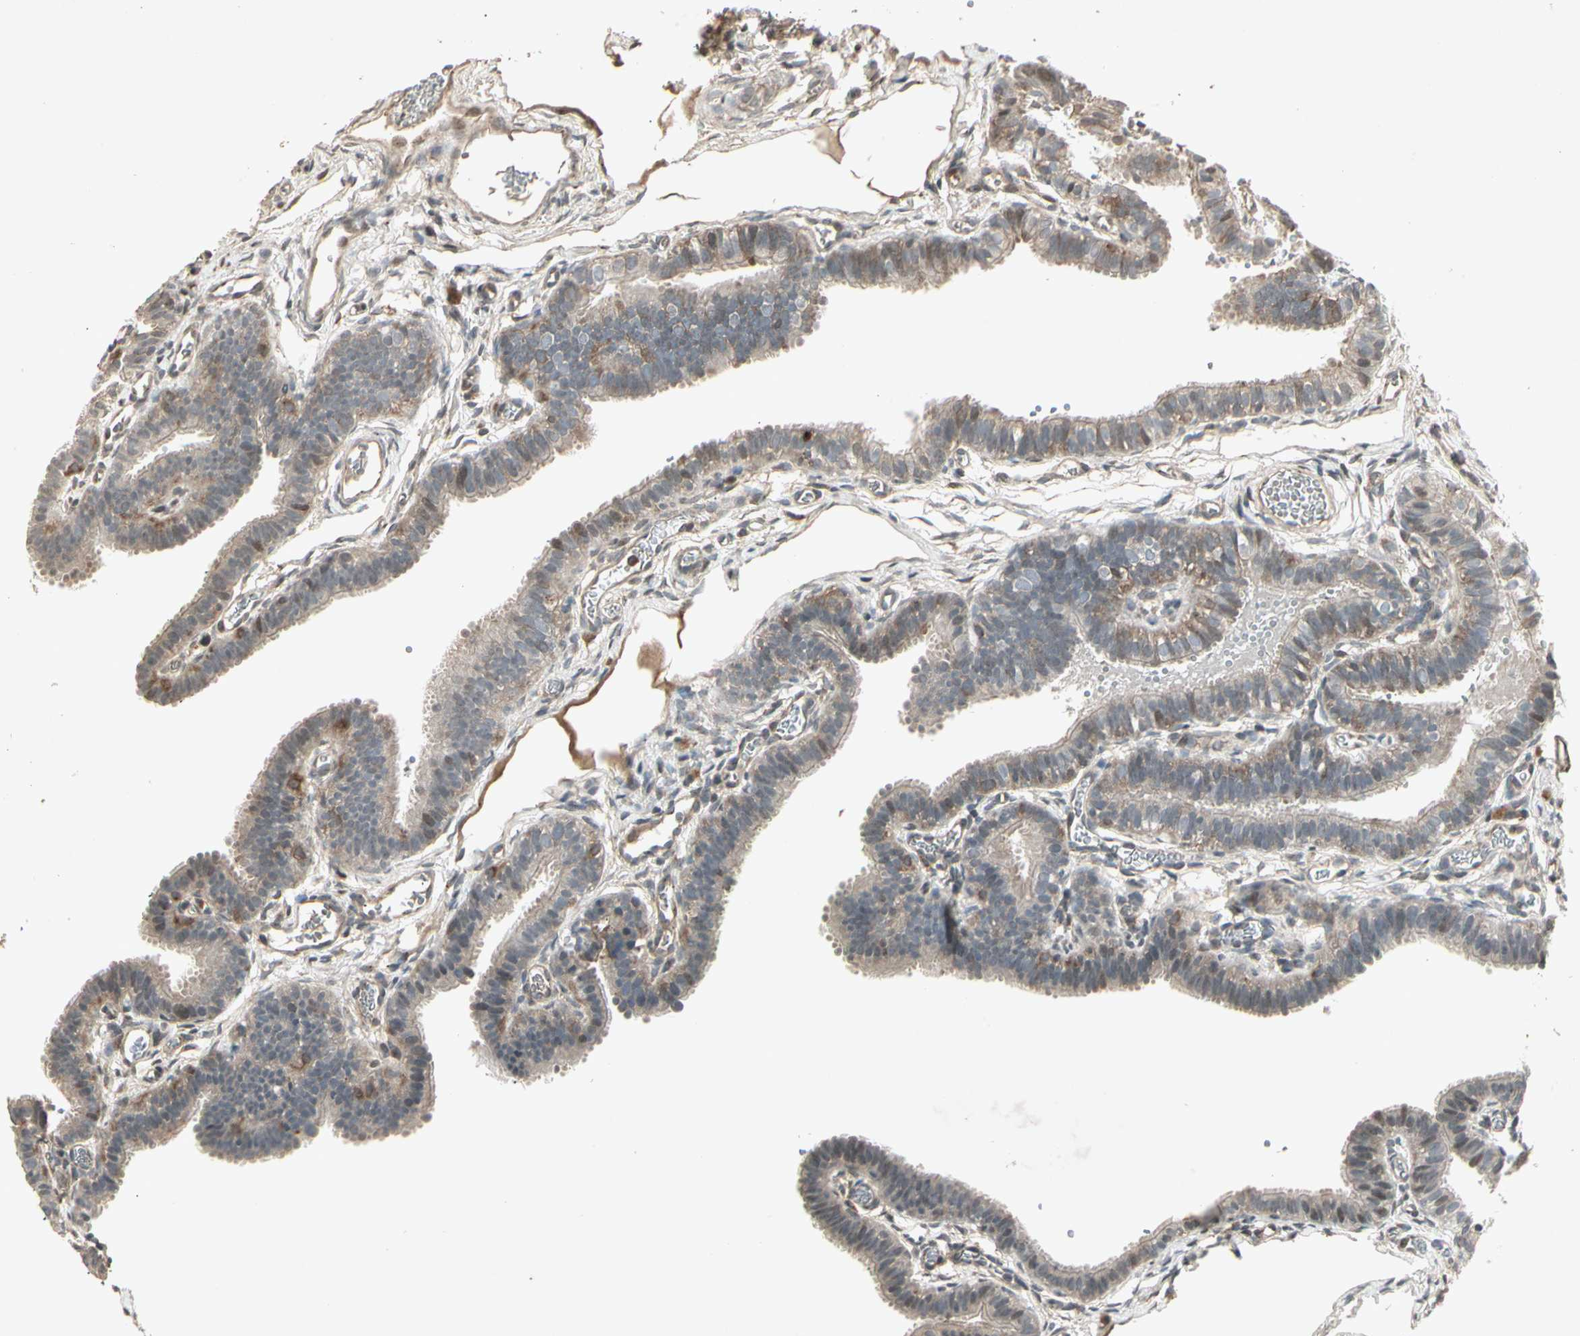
{"staining": {"intensity": "weak", "quantity": ">75%", "location": "cytoplasmic/membranous"}, "tissue": "fallopian tube", "cell_type": "Glandular cells", "image_type": "normal", "snomed": [{"axis": "morphology", "description": "Normal tissue, NOS"}, {"axis": "topography", "description": "Fallopian tube"}, {"axis": "topography", "description": "Placenta"}], "caption": "A histopathology image of human fallopian tube stained for a protein shows weak cytoplasmic/membranous brown staining in glandular cells.", "gene": "TEK", "patient": {"sex": "female", "age": 34}}